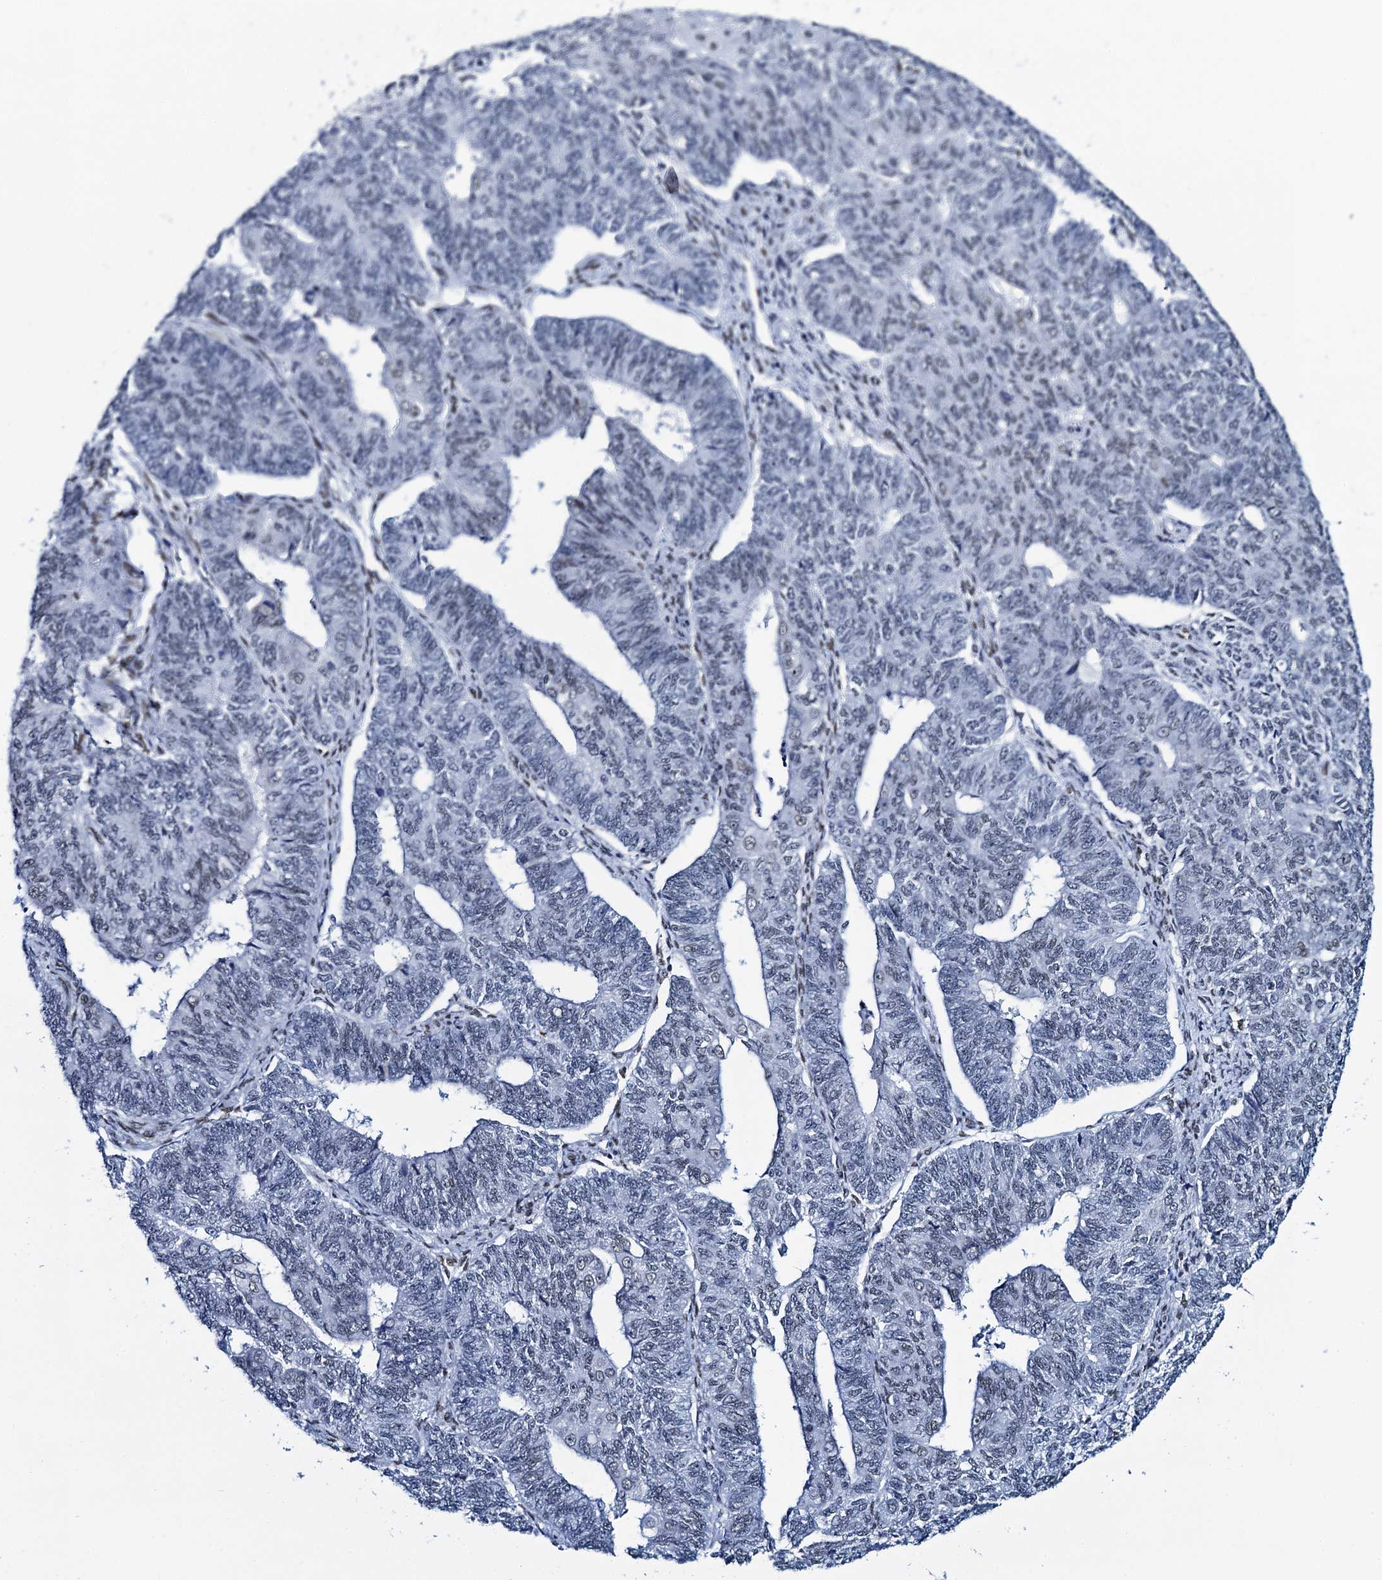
{"staining": {"intensity": "negative", "quantity": "none", "location": "none"}, "tissue": "endometrial cancer", "cell_type": "Tumor cells", "image_type": "cancer", "snomed": [{"axis": "morphology", "description": "Adenocarcinoma, NOS"}, {"axis": "topography", "description": "Endometrium"}], "caption": "This photomicrograph is of adenocarcinoma (endometrial) stained with immunohistochemistry (IHC) to label a protein in brown with the nuclei are counter-stained blue. There is no staining in tumor cells. The staining was performed using DAB to visualize the protein expression in brown, while the nuclei were stained in blue with hematoxylin (Magnification: 20x).", "gene": "HNRNPUL2", "patient": {"sex": "female", "age": 32}}